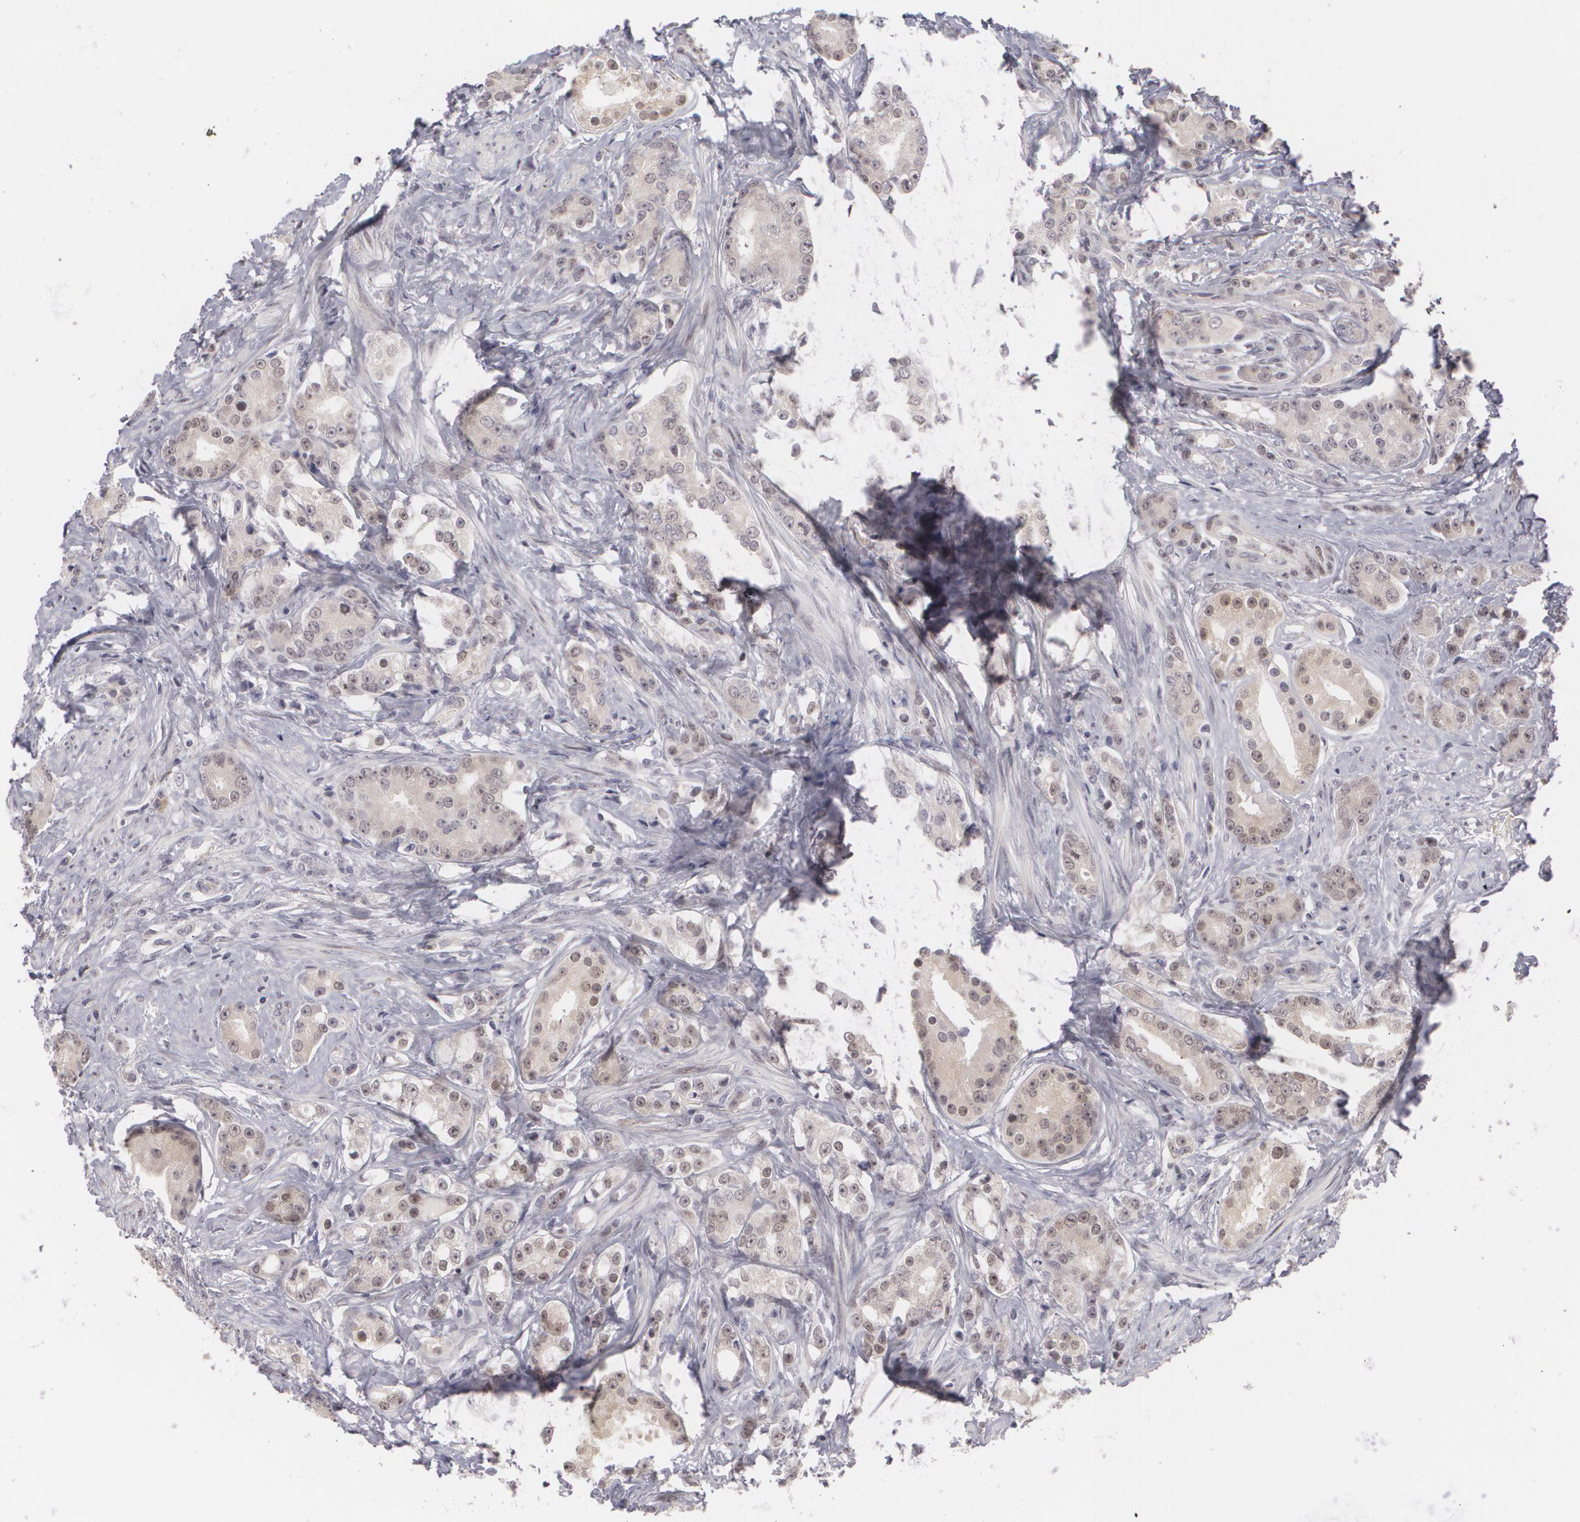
{"staining": {"intensity": "moderate", "quantity": ">75%", "location": "nuclear"}, "tissue": "prostate cancer", "cell_type": "Tumor cells", "image_type": "cancer", "snomed": [{"axis": "morphology", "description": "Adenocarcinoma, Medium grade"}, {"axis": "topography", "description": "Prostate"}], "caption": "Prostate medium-grade adenocarcinoma stained with a brown dye demonstrates moderate nuclear positive staining in about >75% of tumor cells.", "gene": "ZBTB16", "patient": {"sex": "male", "age": 59}}